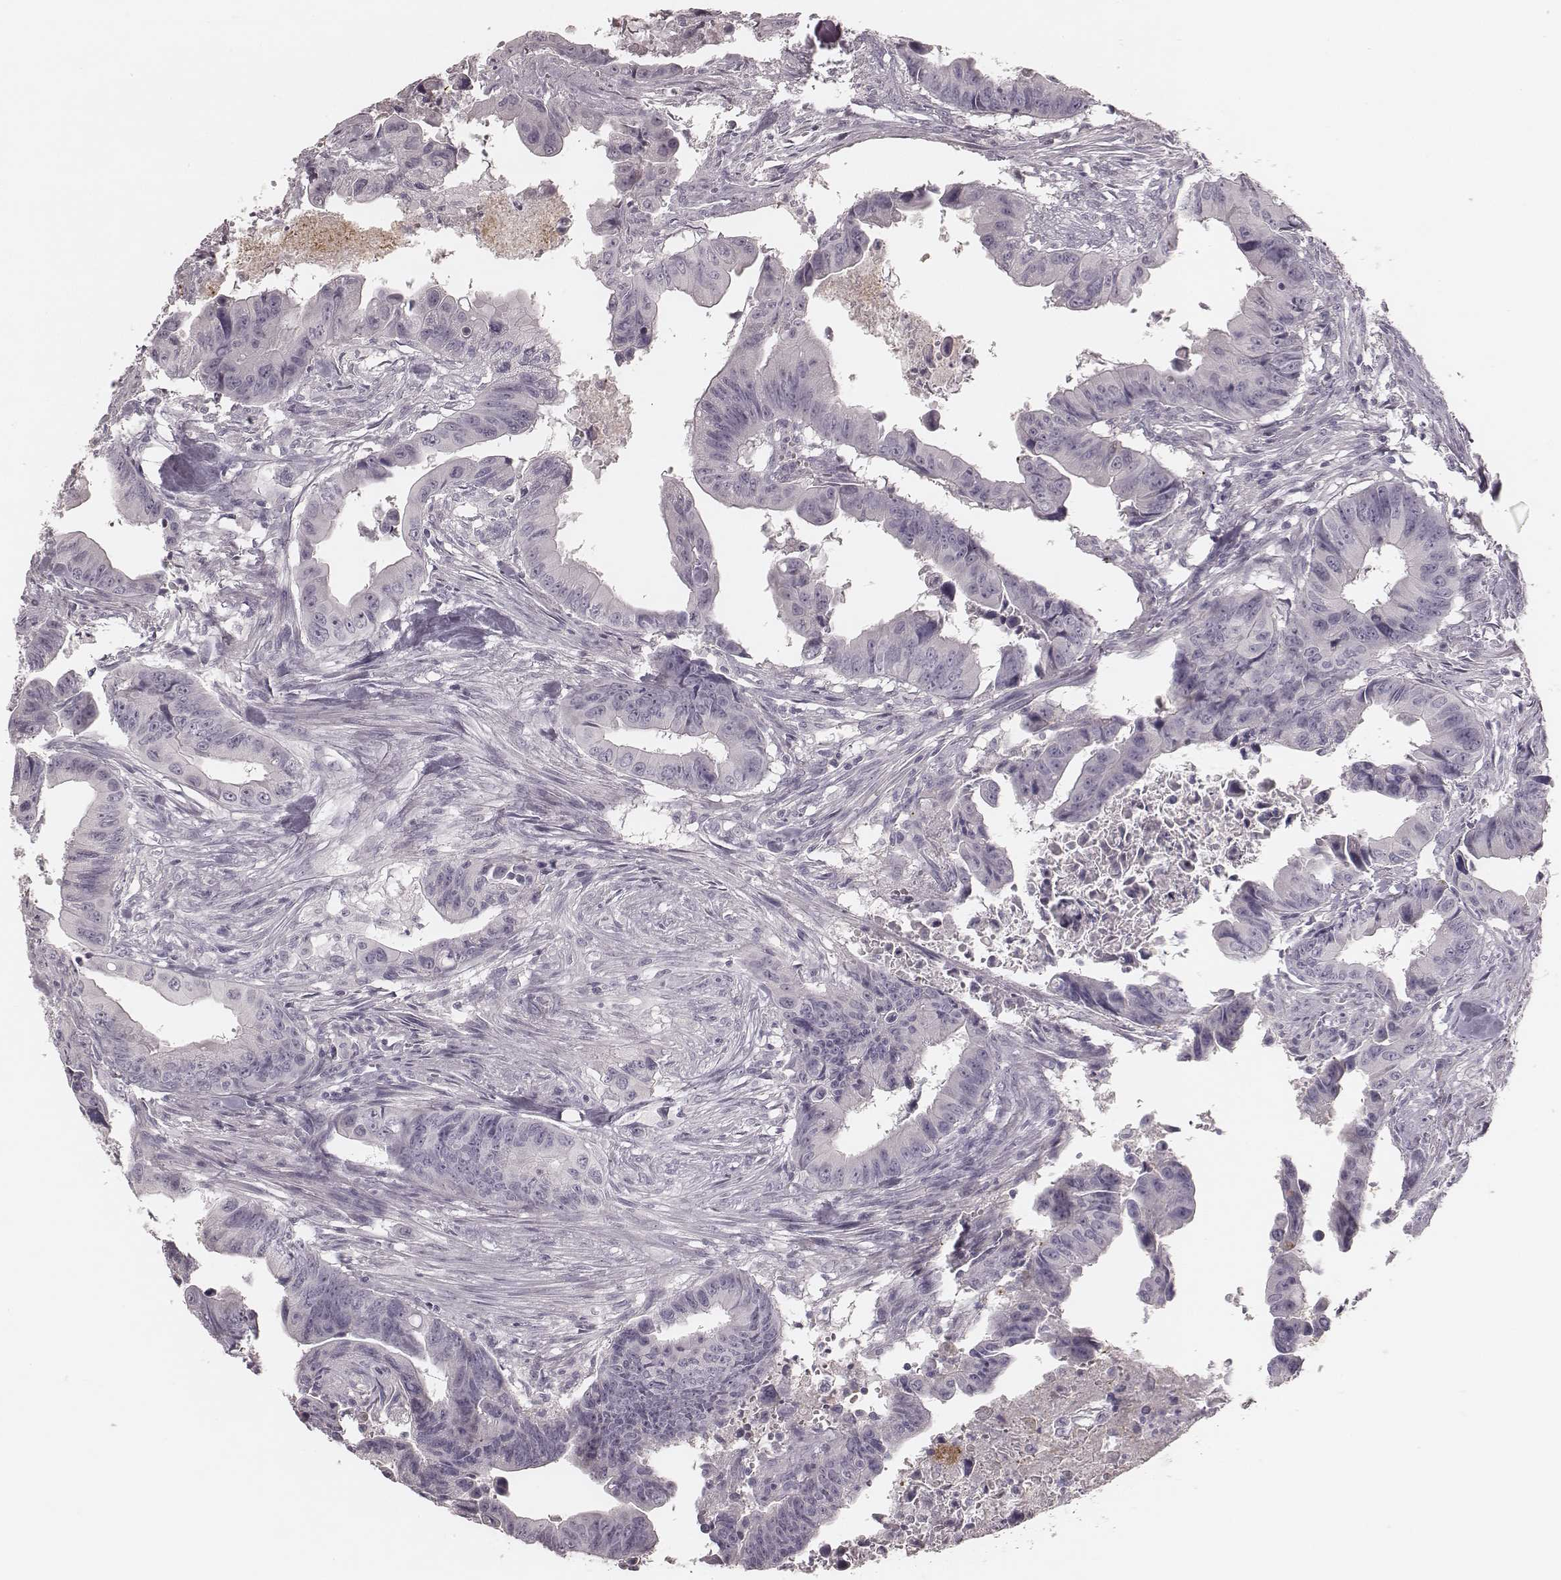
{"staining": {"intensity": "negative", "quantity": "none", "location": "none"}, "tissue": "colorectal cancer", "cell_type": "Tumor cells", "image_type": "cancer", "snomed": [{"axis": "morphology", "description": "Adenocarcinoma, NOS"}, {"axis": "topography", "description": "Colon"}], "caption": "Micrograph shows no protein expression in tumor cells of colorectal cancer (adenocarcinoma) tissue.", "gene": "SMIM24", "patient": {"sex": "female", "age": 87}}